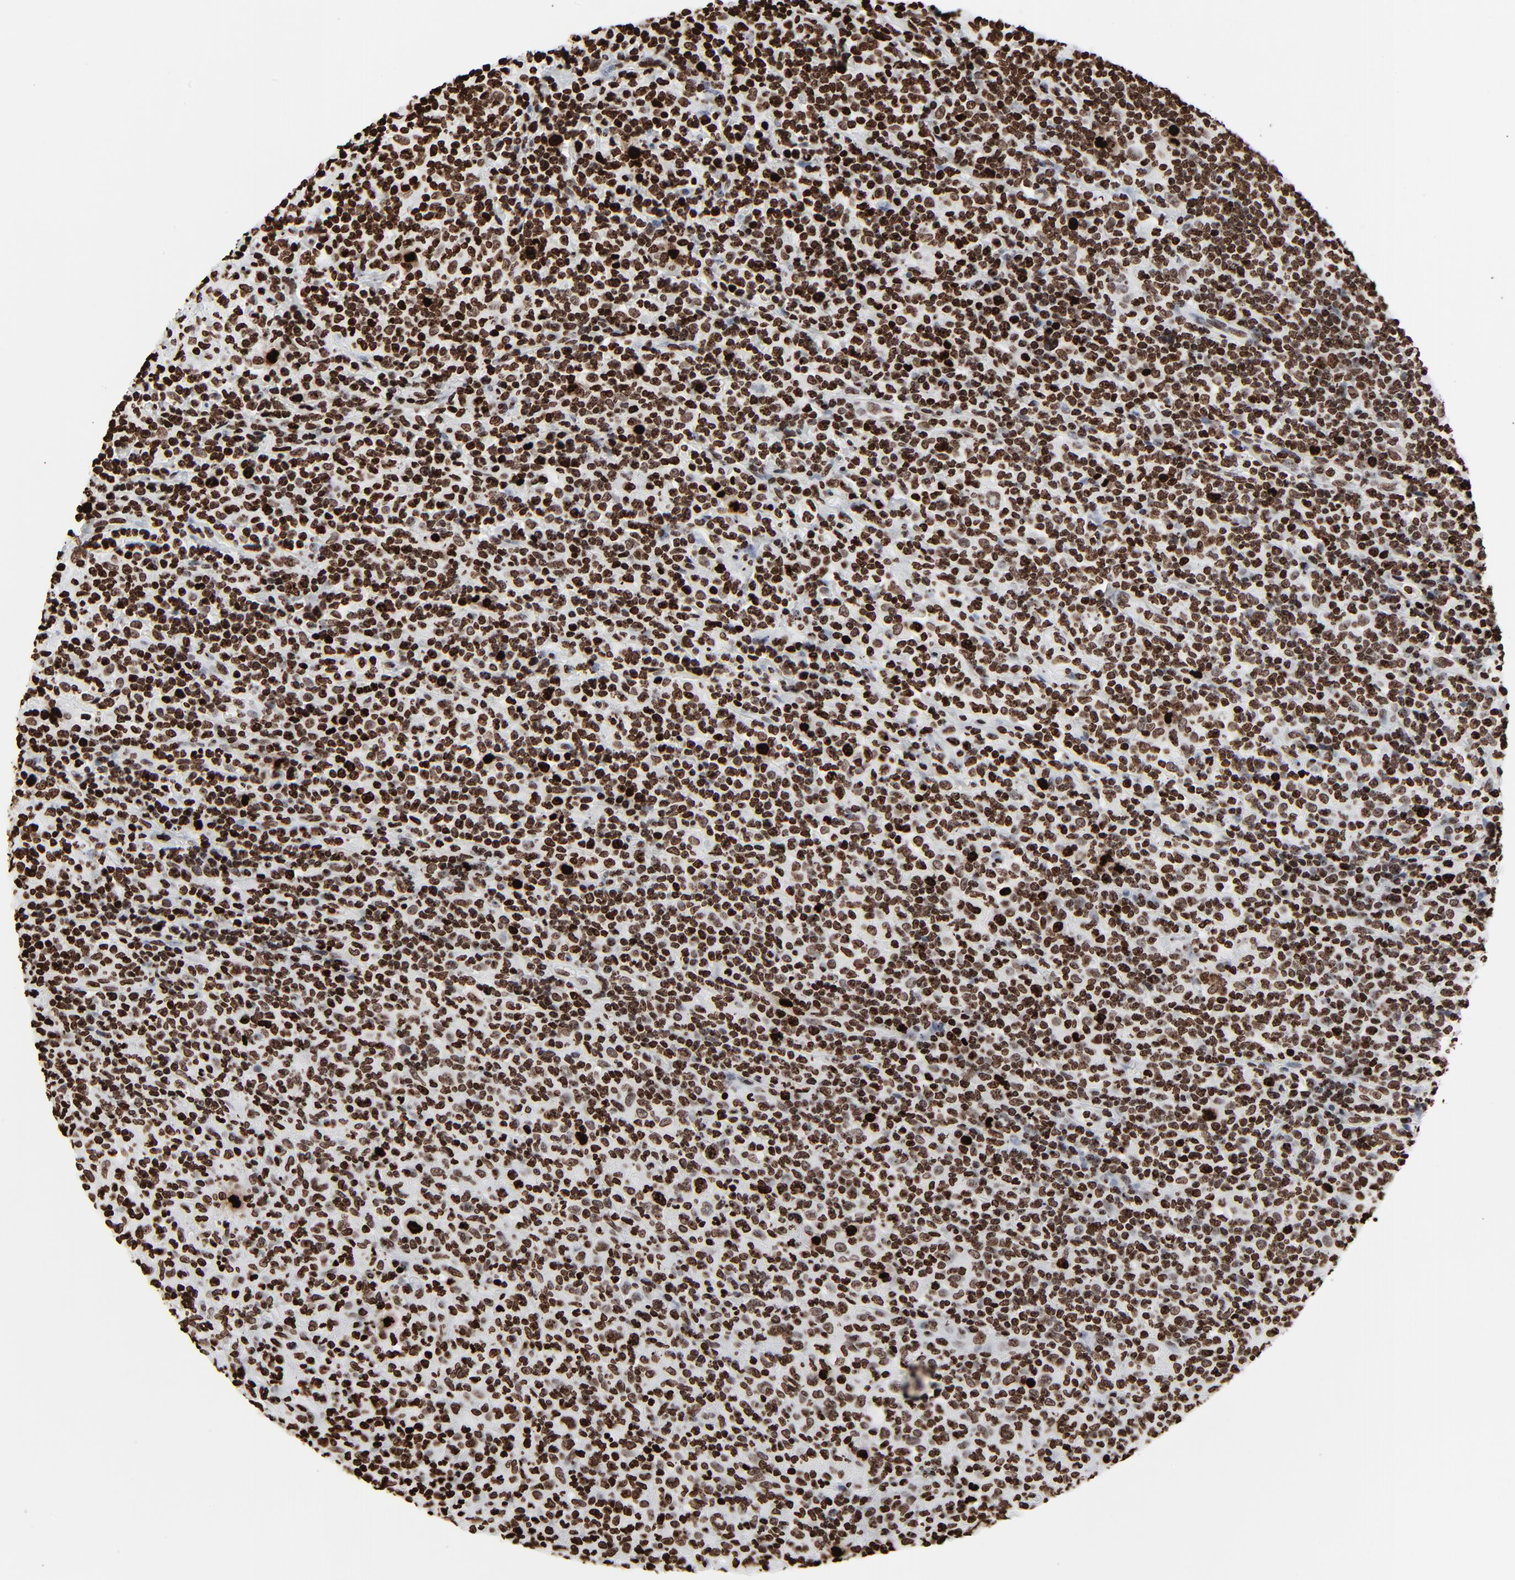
{"staining": {"intensity": "strong", "quantity": ">75%", "location": "nuclear"}, "tissue": "lymphoma", "cell_type": "Tumor cells", "image_type": "cancer", "snomed": [{"axis": "morphology", "description": "Hodgkin's disease, NOS"}, {"axis": "topography", "description": "Lymph node"}], "caption": "Approximately >75% of tumor cells in human Hodgkin's disease show strong nuclear protein staining as visualized by brown immunohistochemical staining.", "gene": "H3-4", "patient": {"sex": "male", "age": 65}}